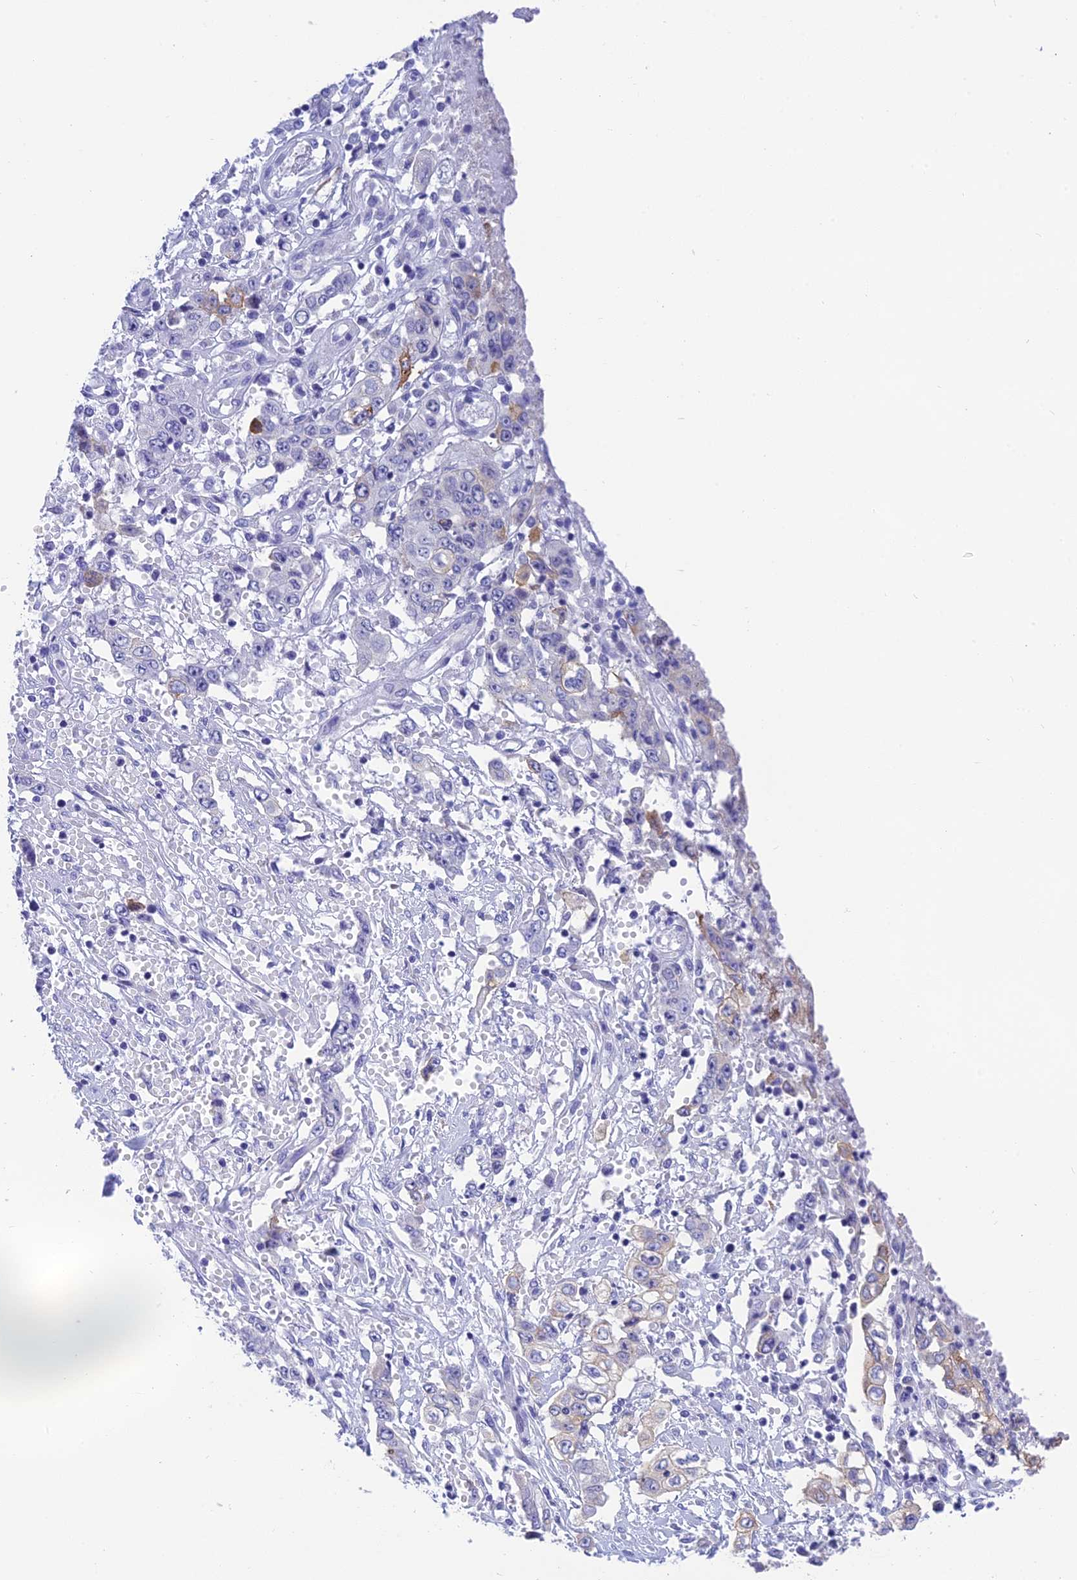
{"staining": {"intensity": "negative", "quantity": "none", "location": "none"}, "tissue": "stomach cancer", "cell_type": "Tumor cells", "image_type": "cancer", "snomed": [{"axis": "morphology", "description": "Adenocarcinoma, NOS"}, {"axis": "topography", "description": "Stomach, upper"}], "caption": "Adenocarcinoma (stomach) stained for a protein using immunohistochemistry shows no positivity tumor cells.", "gene": "KDELR3", "patient": {"sex": "male", "age": 62}}